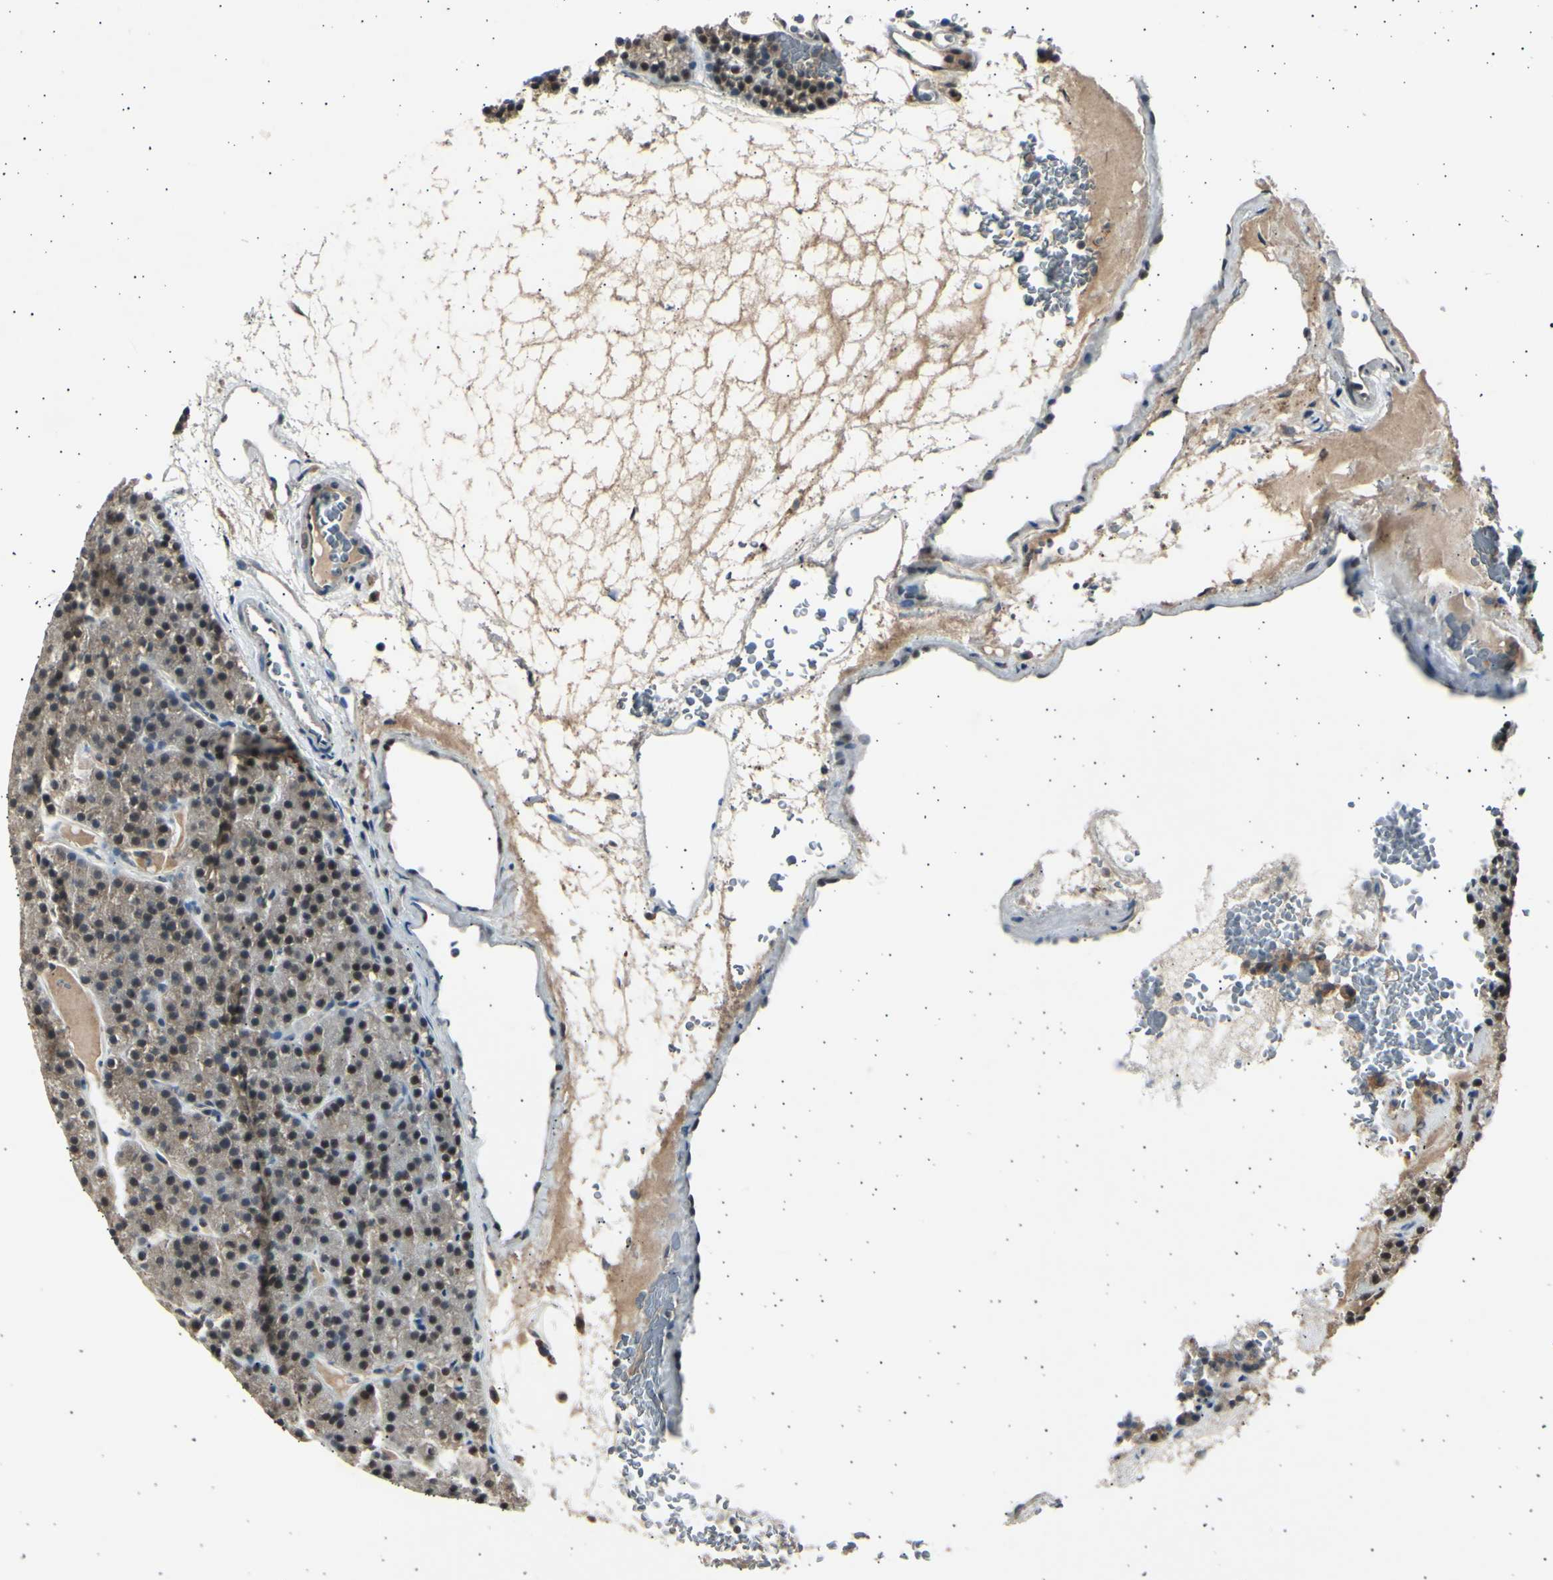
{"staining": {"intensity": "strong", "quantity": "25%-75%", "location": "nuclear"}, "tissue": "parathyroid gland", "cell_type": "Glandular cells", "image_type": "normal", "snomed": [{"axis": "morphology", "description": "Normal tissue, NOS"}, {"axis": "morphology", "description": "Hyperplasia, NOS"}, {"axis": "topography", "description": "Parathyroid gland"}], "caption": "The micrograph demonstrates staining of normal parathyroid gland, revealing strong nuclear protein positivity (brown color) within glandular cells. Nuclei are stained in blue.", "gene": "PSMD5", "patient": {"sex": "male", "age": 44}}